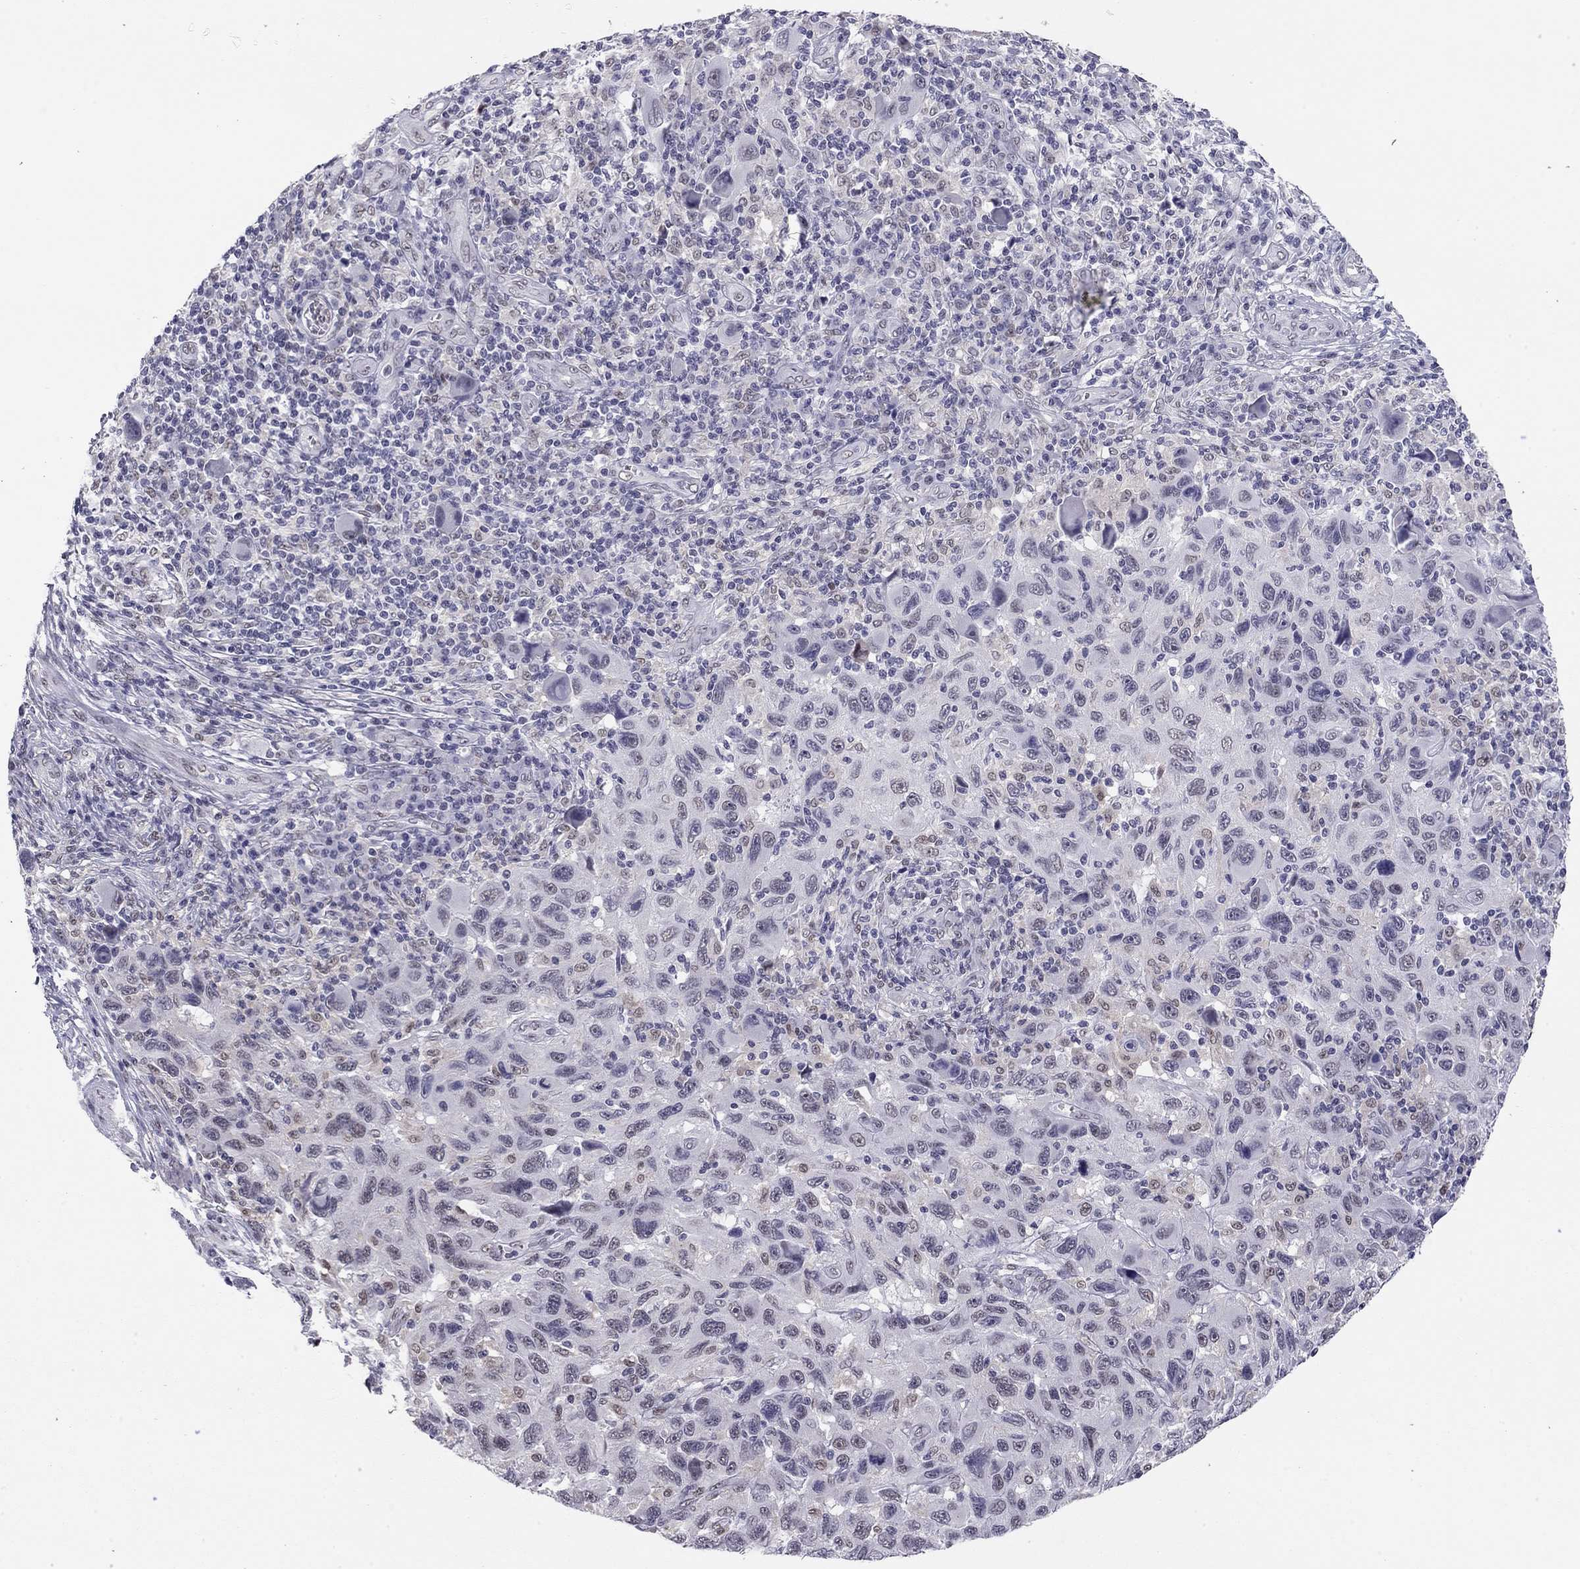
{"staining": {"intensity": "moderate", "quantity": "<25%", "location": "nuclear"}, "tissue": "melanoma", "cell_type": "Tumor cells", "image_type": "cancer", "snomed": [{"axis": "morphology", "description": "Malignant melanoma, NOS"}, {"axis": "topography", "description": "Skin"}], "caption": "Malignant melanoma stained with DAB (3,3'-diaminobenzidine) IHC shows low levels of moderate nuclear positivity in about <25% of tumor cells.", "gene": "DOT1L", "patient": {"sex": "male", "age": 53}}